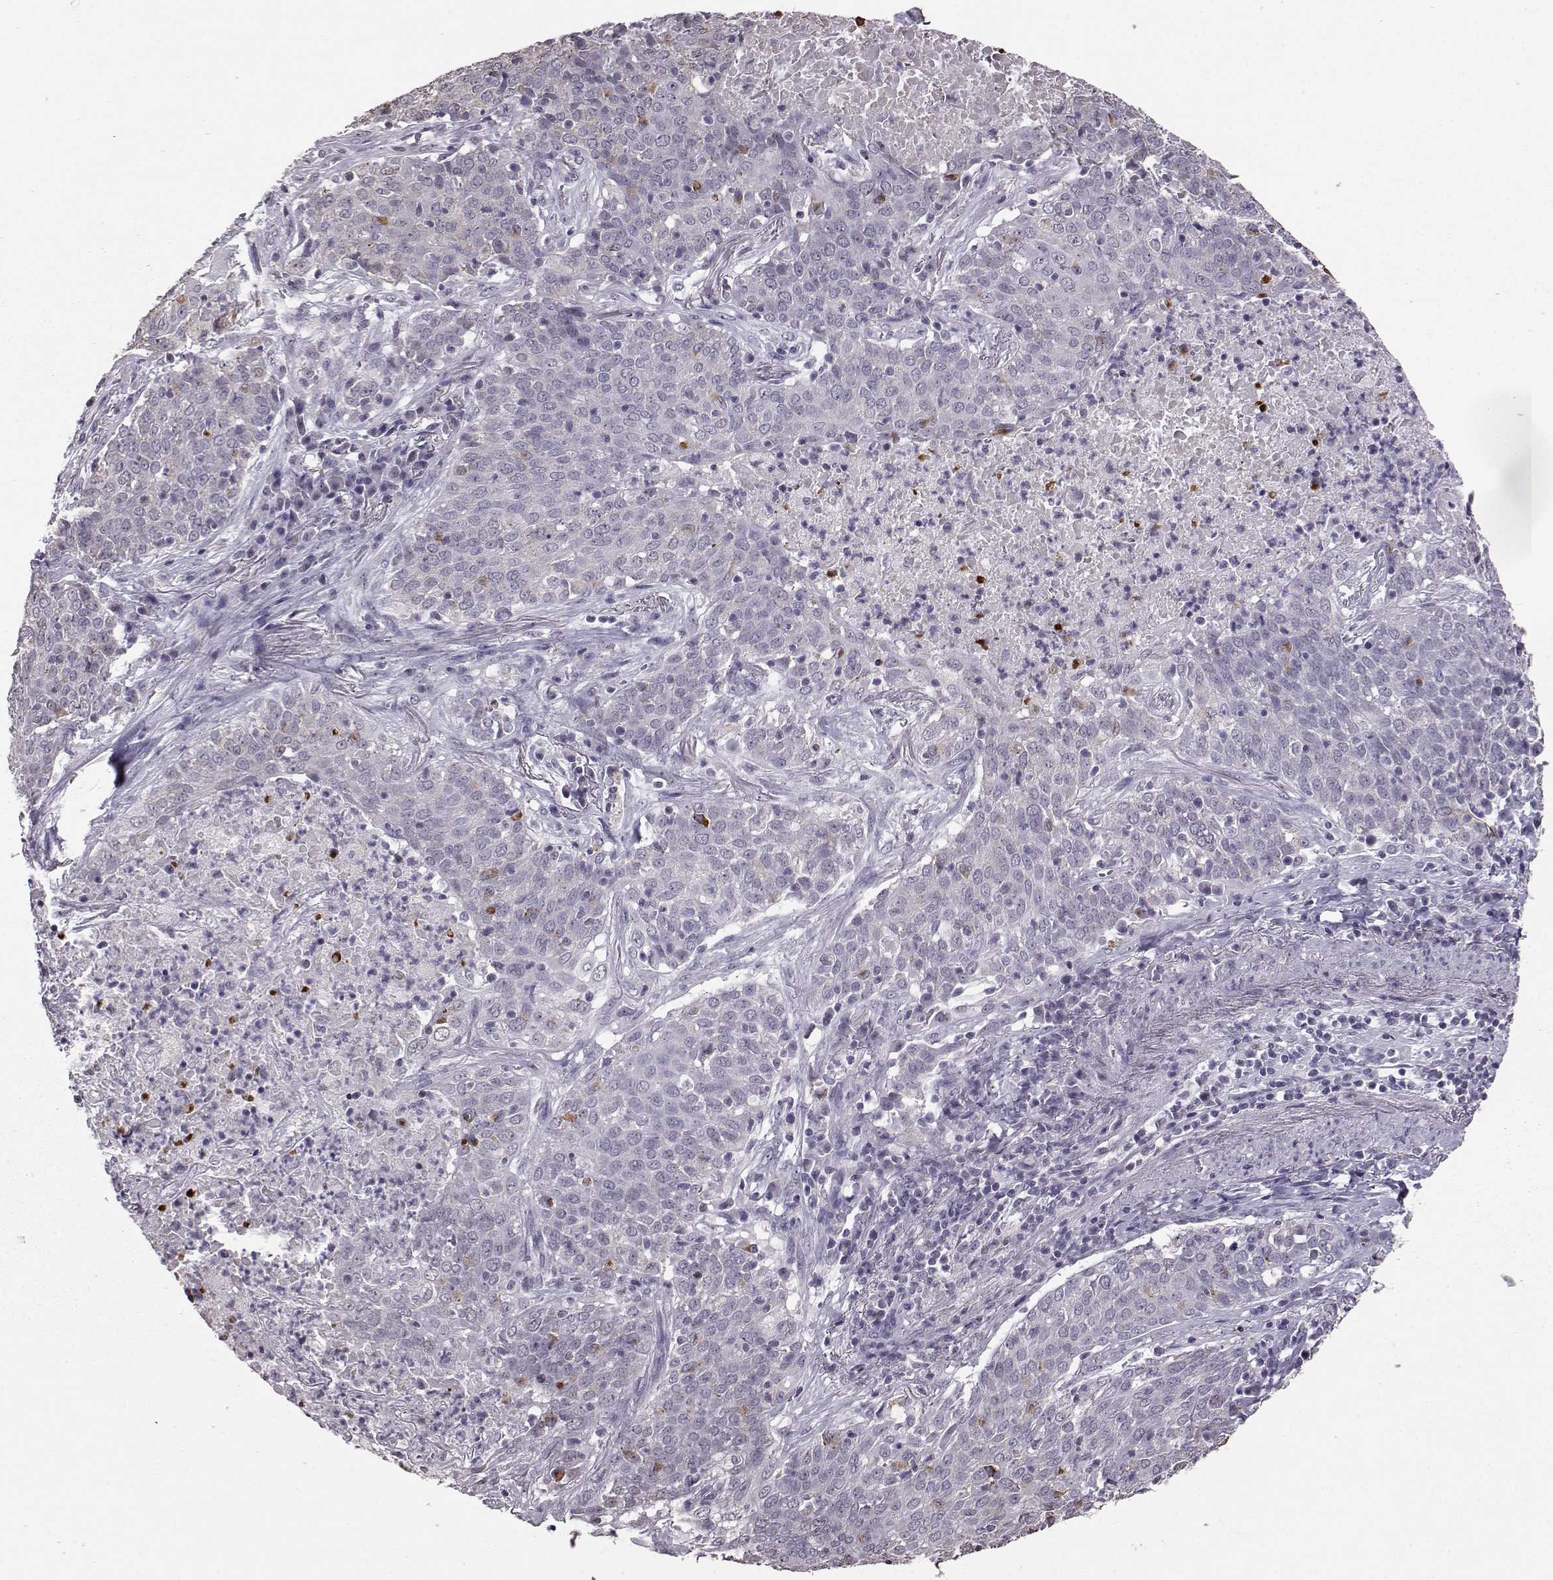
{"staining": {"intensity": "negative", "quantity": "none", "location": "none"}, "tissue": "lung cancer", "cell_type": "Tumor cells", "image_type": "cancer", "snomed": [{"axis": "morphology", "description": "Squamous cell carcinoma, NOS"}, {"axis": "topography", "description": "Lung"}], "caption": "A high-resolution image shows immunohistochemistry staining of lung cancer, which exhibits no significant expression in tumor cells. (Stains: DAB (3,3'-diaminobenzidine) IHC with hematoxylin counter stain, Microscopy: brightfield microscopy at high magnification).", "gene": "ALDH3A1", "patient": {"sex": "male", "age": 82}}